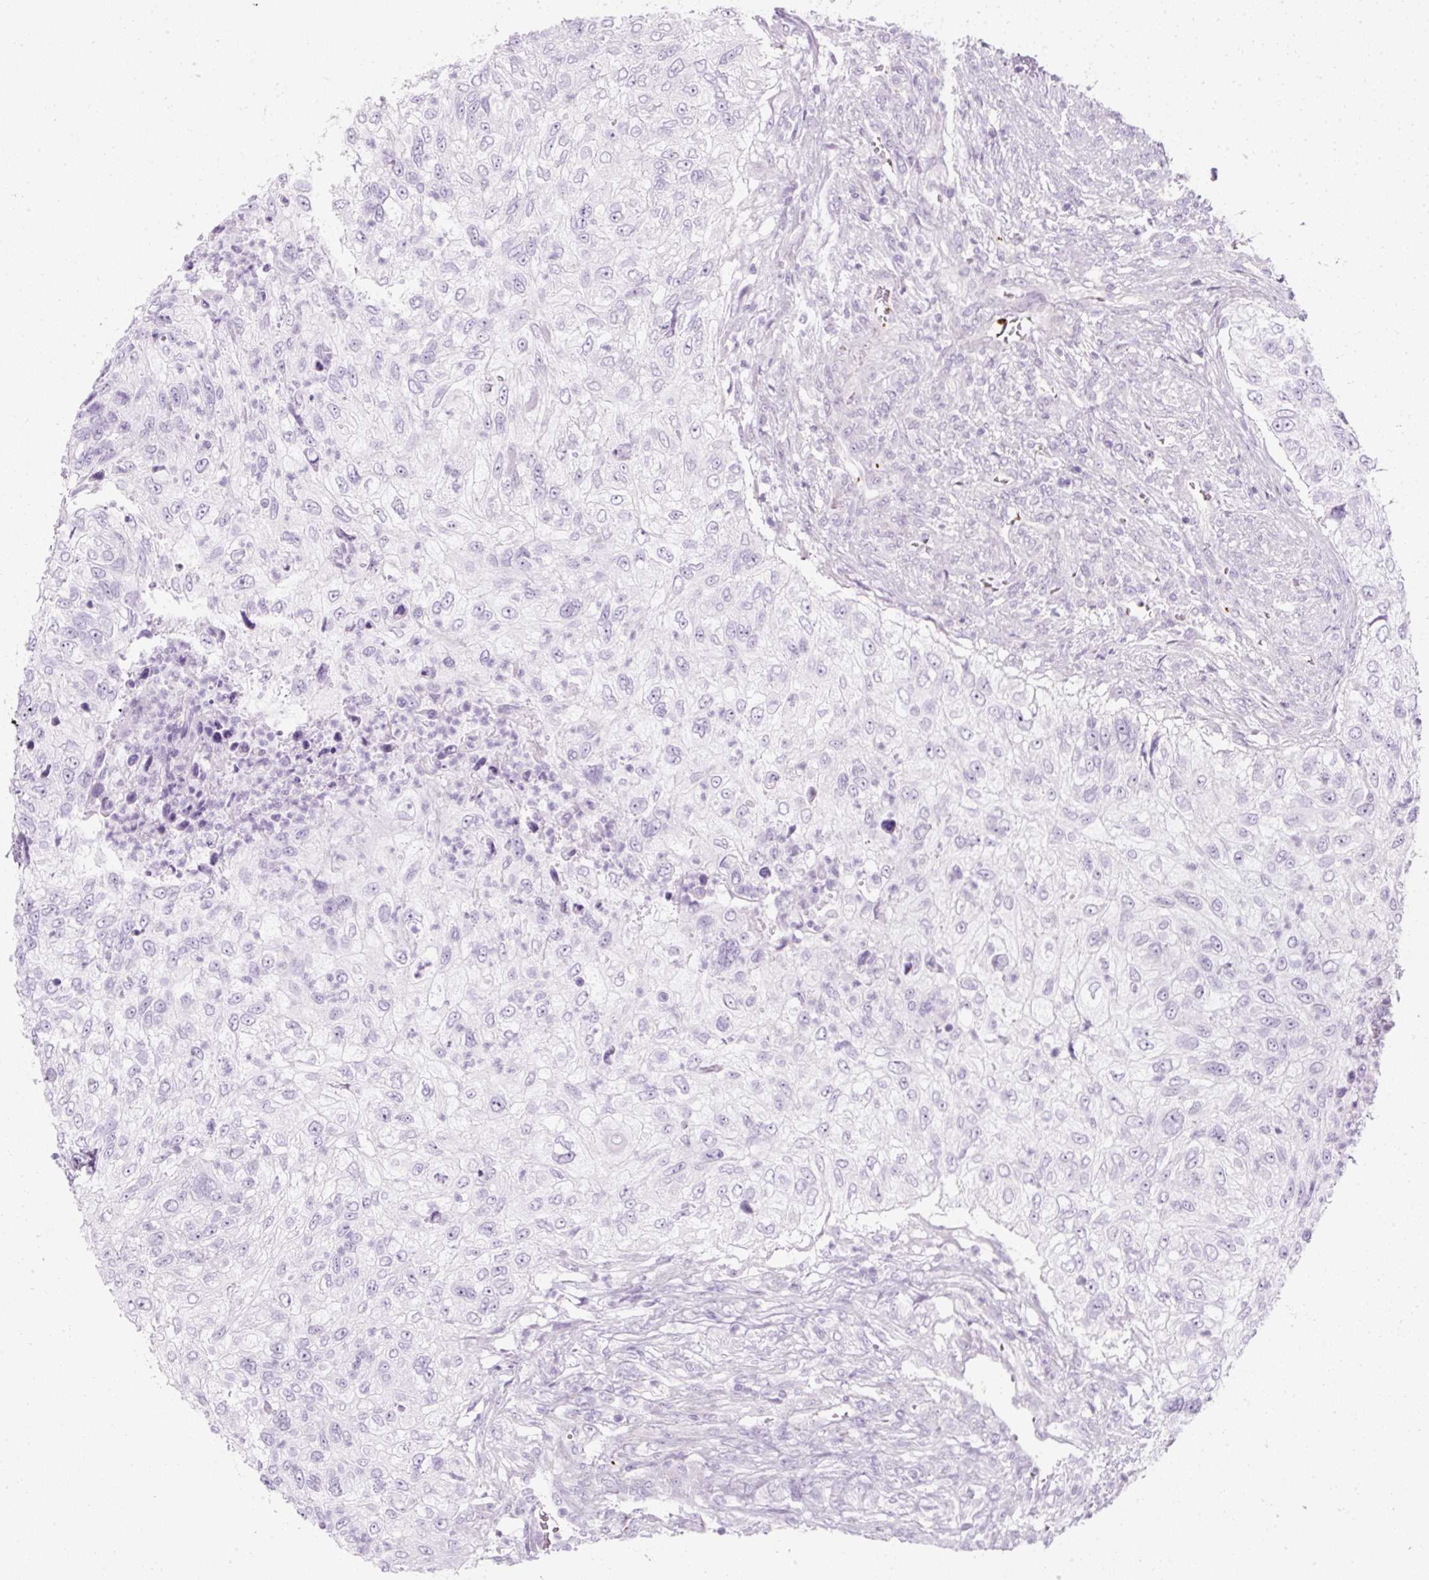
{"staining": {"intensity": "negative", "quantity": "none", "location": "none"}, "tissue": "urothelial cancer", "cell_type": "Tumor cells", "image_type": "cancer", "snomed": [{"axis": "morphology", "description": "Urothelial carcinoma, High grade"}, {"axis": "topography", "description": "Urinary bladder"}], "caption": "Immunohistochemistry photomicrograph of human urothelial cancer stained for a protein (brown), which exhibits no expression in tumor cells.", "gene": "PF4V1", "patient": {"sex": "female", "age": 60}}